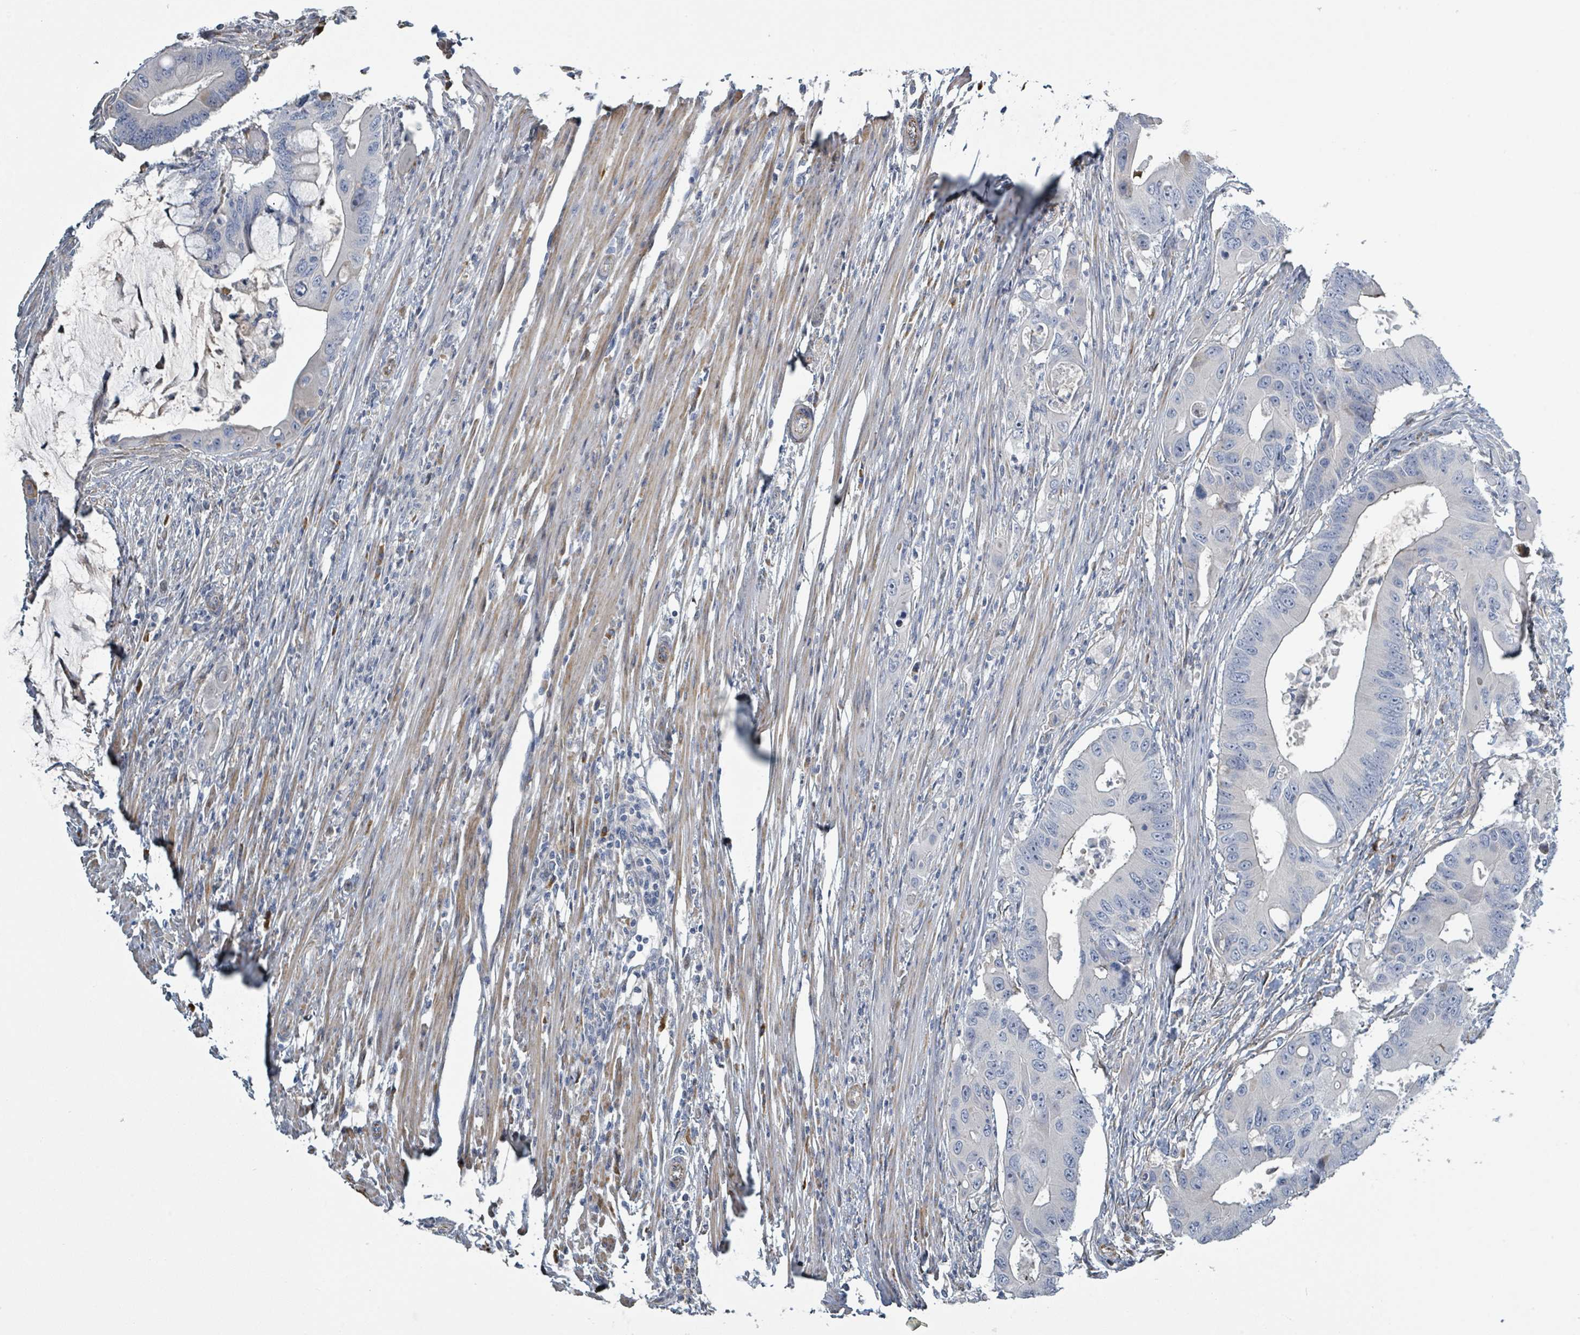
{"staining": {"intensity": "negative", "quantity": "none", "location": "none"}, "tissue": "colorectal cancer", "cell_type": "Tumor cells", "image_type": "cancer", "snomed": [{"axis": "morphology", "description": "Adenocarcinoma, NOS"}, {"axis": "topography", "description": "Colon"}], "caption": "Immunohistochemistry (IHC) photomicrograph of human colorectal cancer stained for a protein (brown), which reveals no staining in tumor cells.", "gene": "RAB33B", "patient": {"sex": "male", "age": 71}}